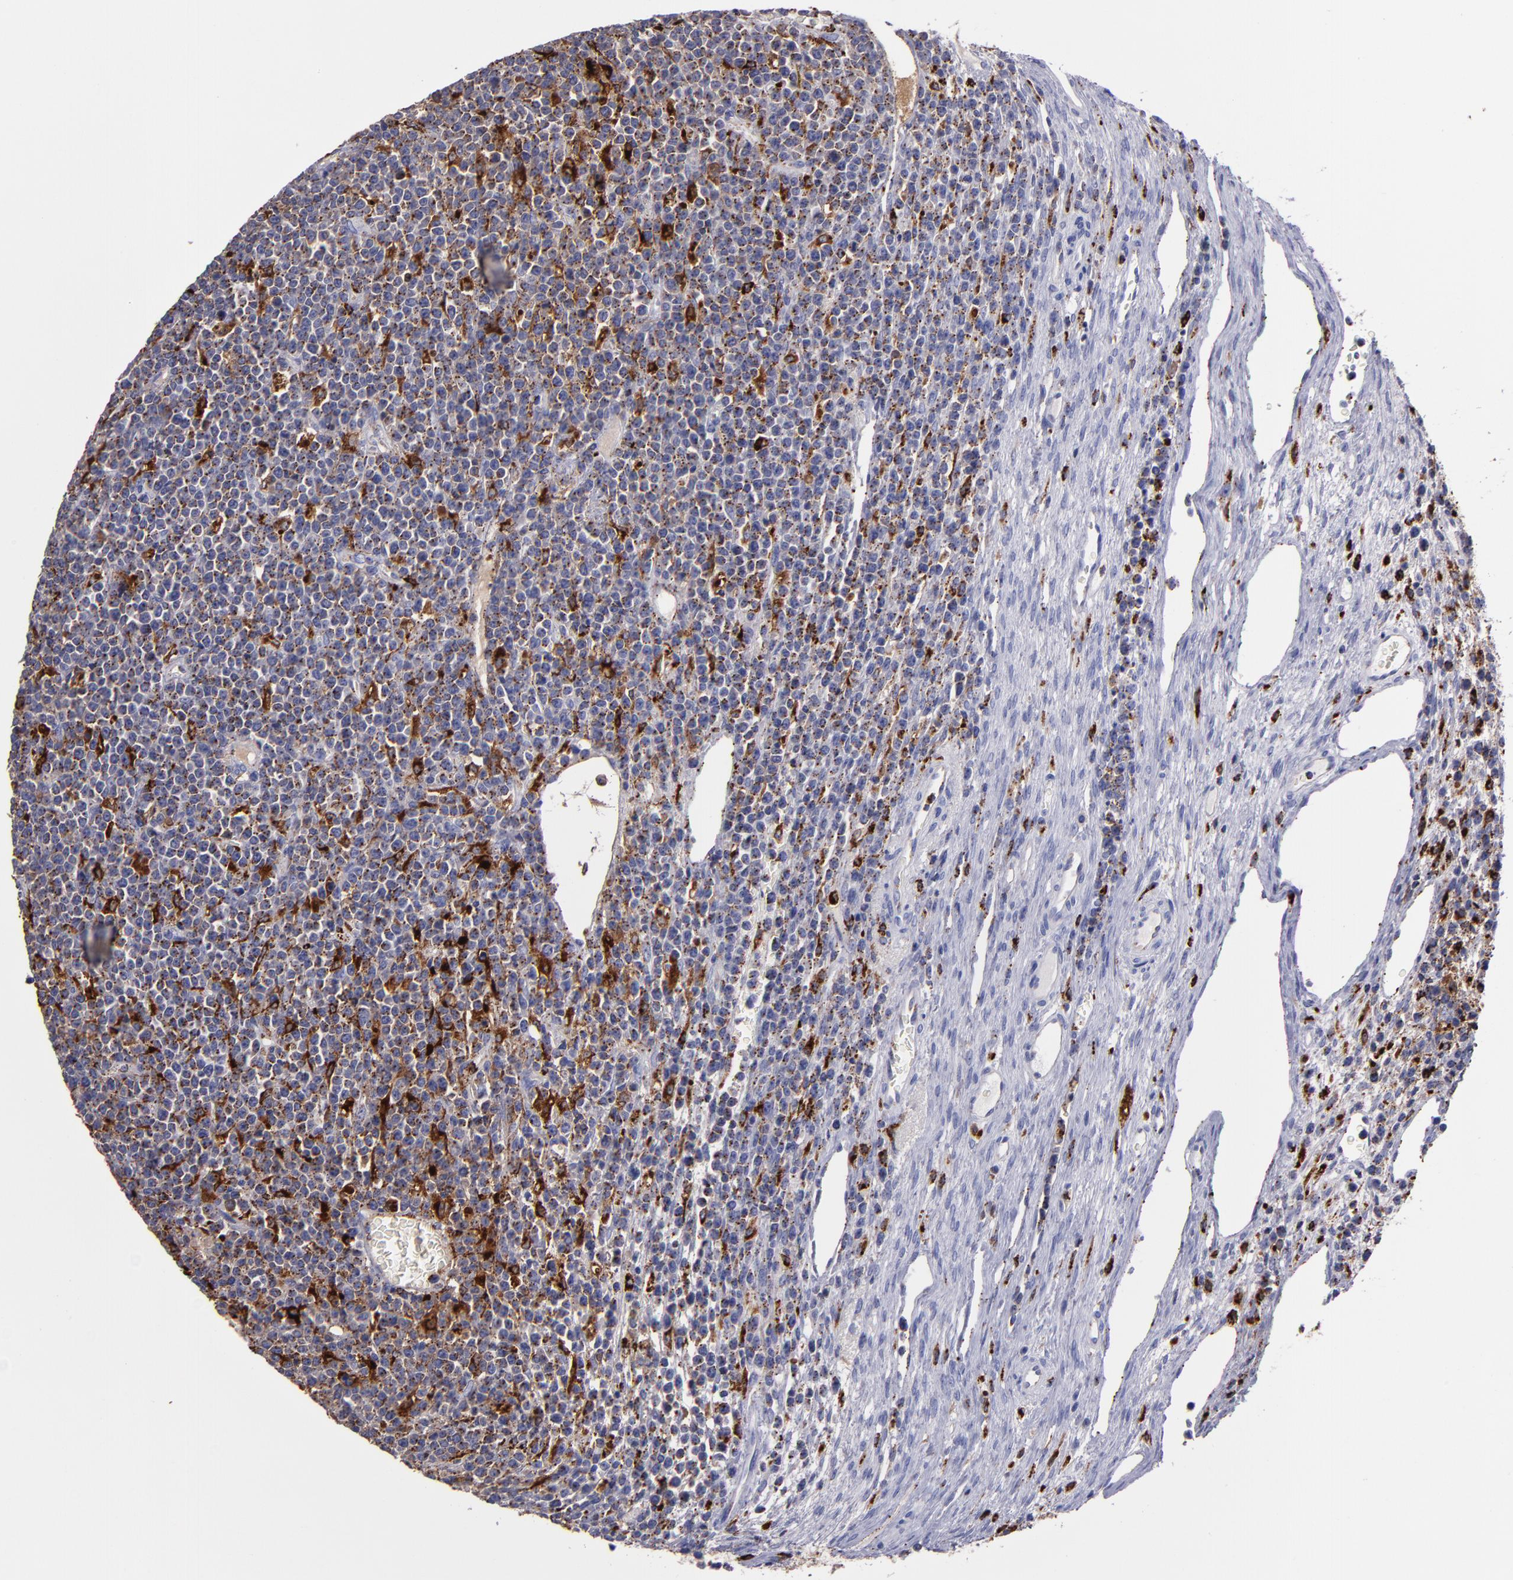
{"staining": {"intensity": "moderate", "quantity": ">75%", "location": "cytoplasmic/membranous"}, "tissue": "lymphoma", "cell_type": "Tumor cells", "image_type": "cancer", "snomed": [{"axis": "morphology", "description": "Malignant lymphoma, non-Hodgkin's type, High grade"}, {"axis": "topography", "description": "Ovary"}], "caption": "The immunohistochemical stain highlights moderate cytoplasmic/membranous positivity in tumor cells of lymphoma tissue.", "gene": "CTSS", "patient": {"sex": "female", "age": 56}}